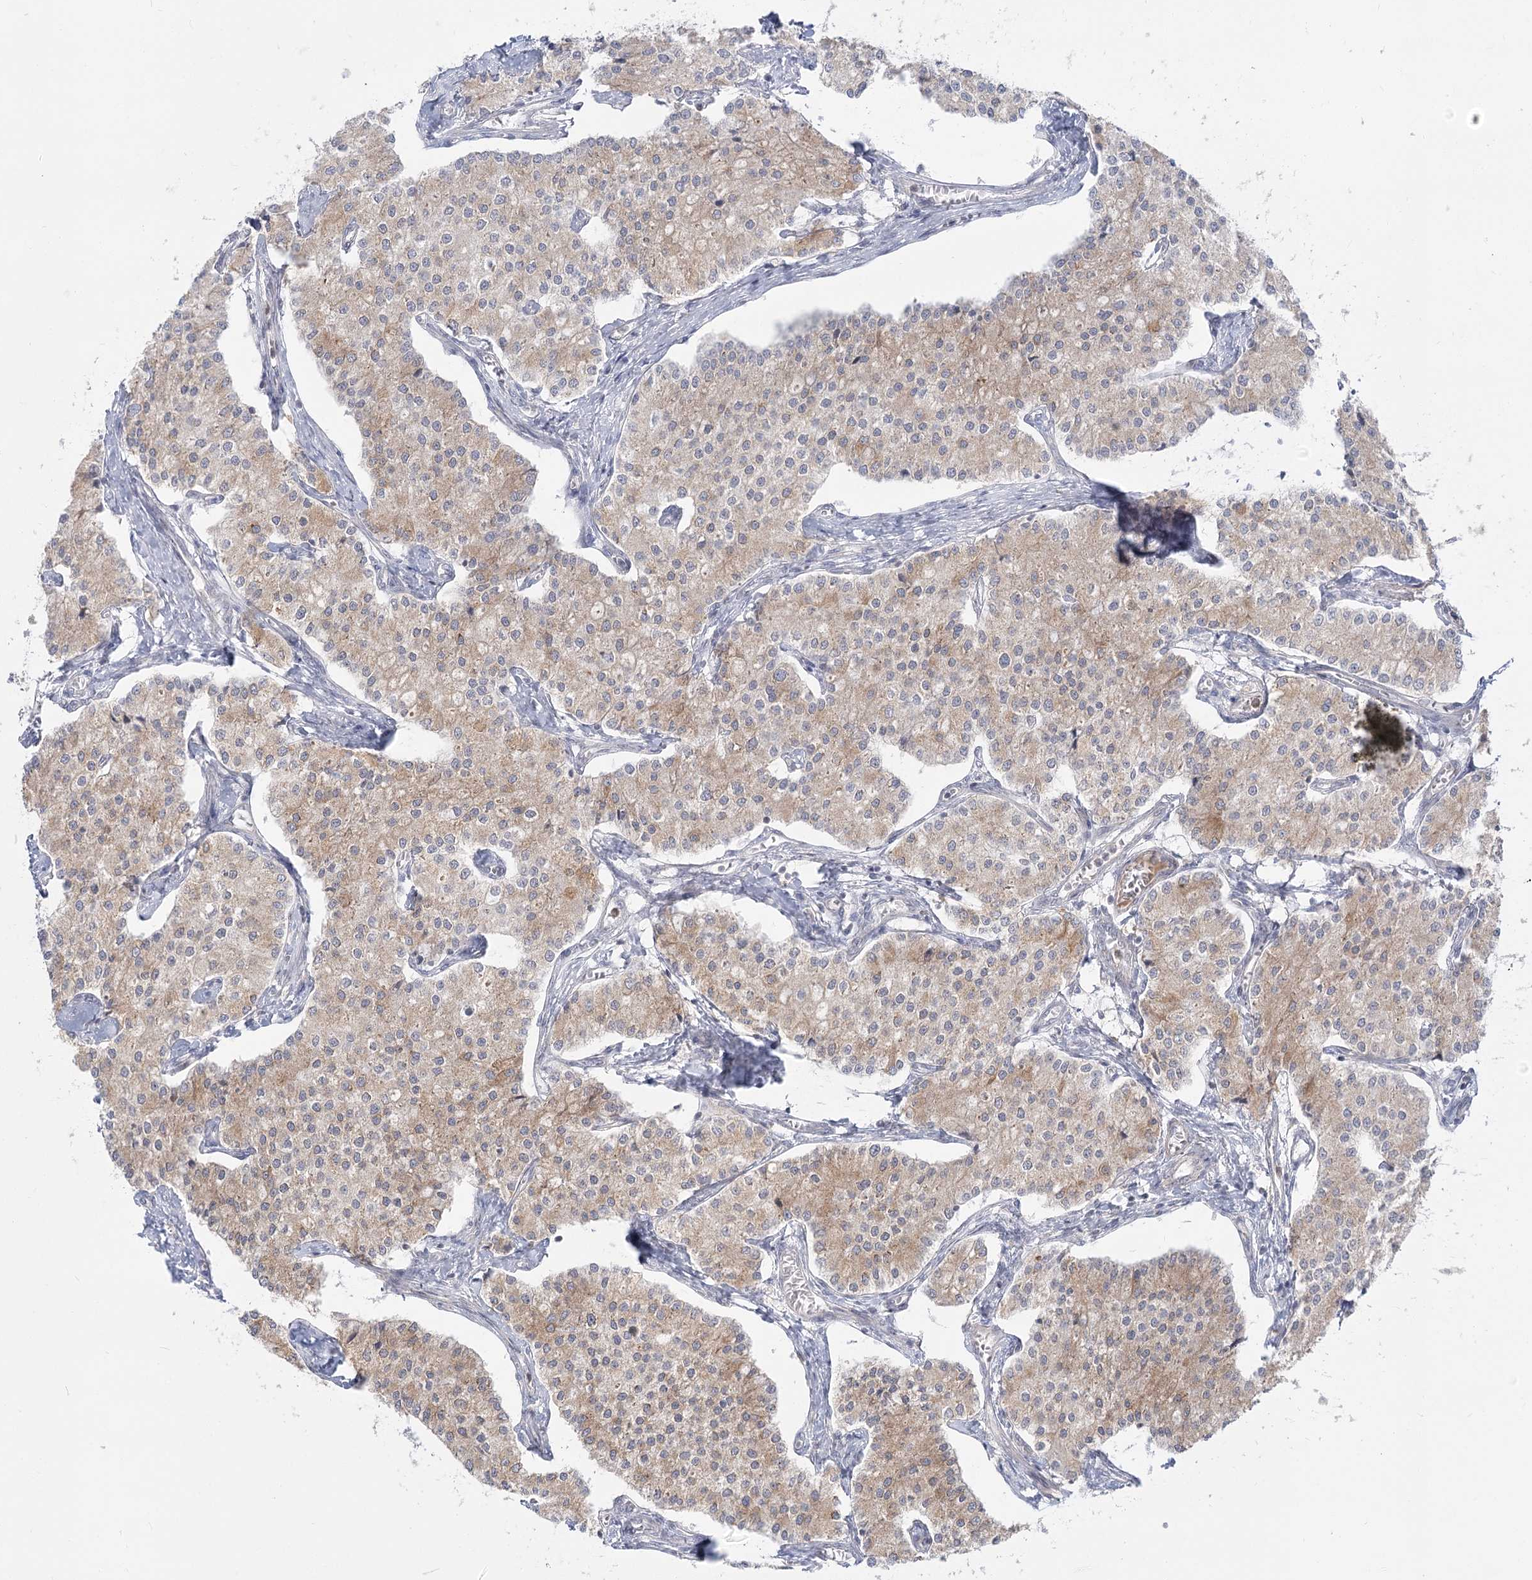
{"staining": {"intensity": "weak", "quantity": ">75%", "location": "cytoplasmic/membranous"}, "tissue": "carcinoid", "cell_type": "Tumor cells", "image_type": "cancer", "snomed": [{"axis": "morphology", "description": "Carcinoid, malignant, NOS"}, {"axis": "topography", "description": "Colon"}], "caption": "Approximately >75% of tumor cells in malignant carcinoid demonstrate weak cytoplasmic/membranous protein expression as visualized by brown immunohistochemical staining.", "gene": "MTMR3", "patient": {"sex": "female", "age": 52}}